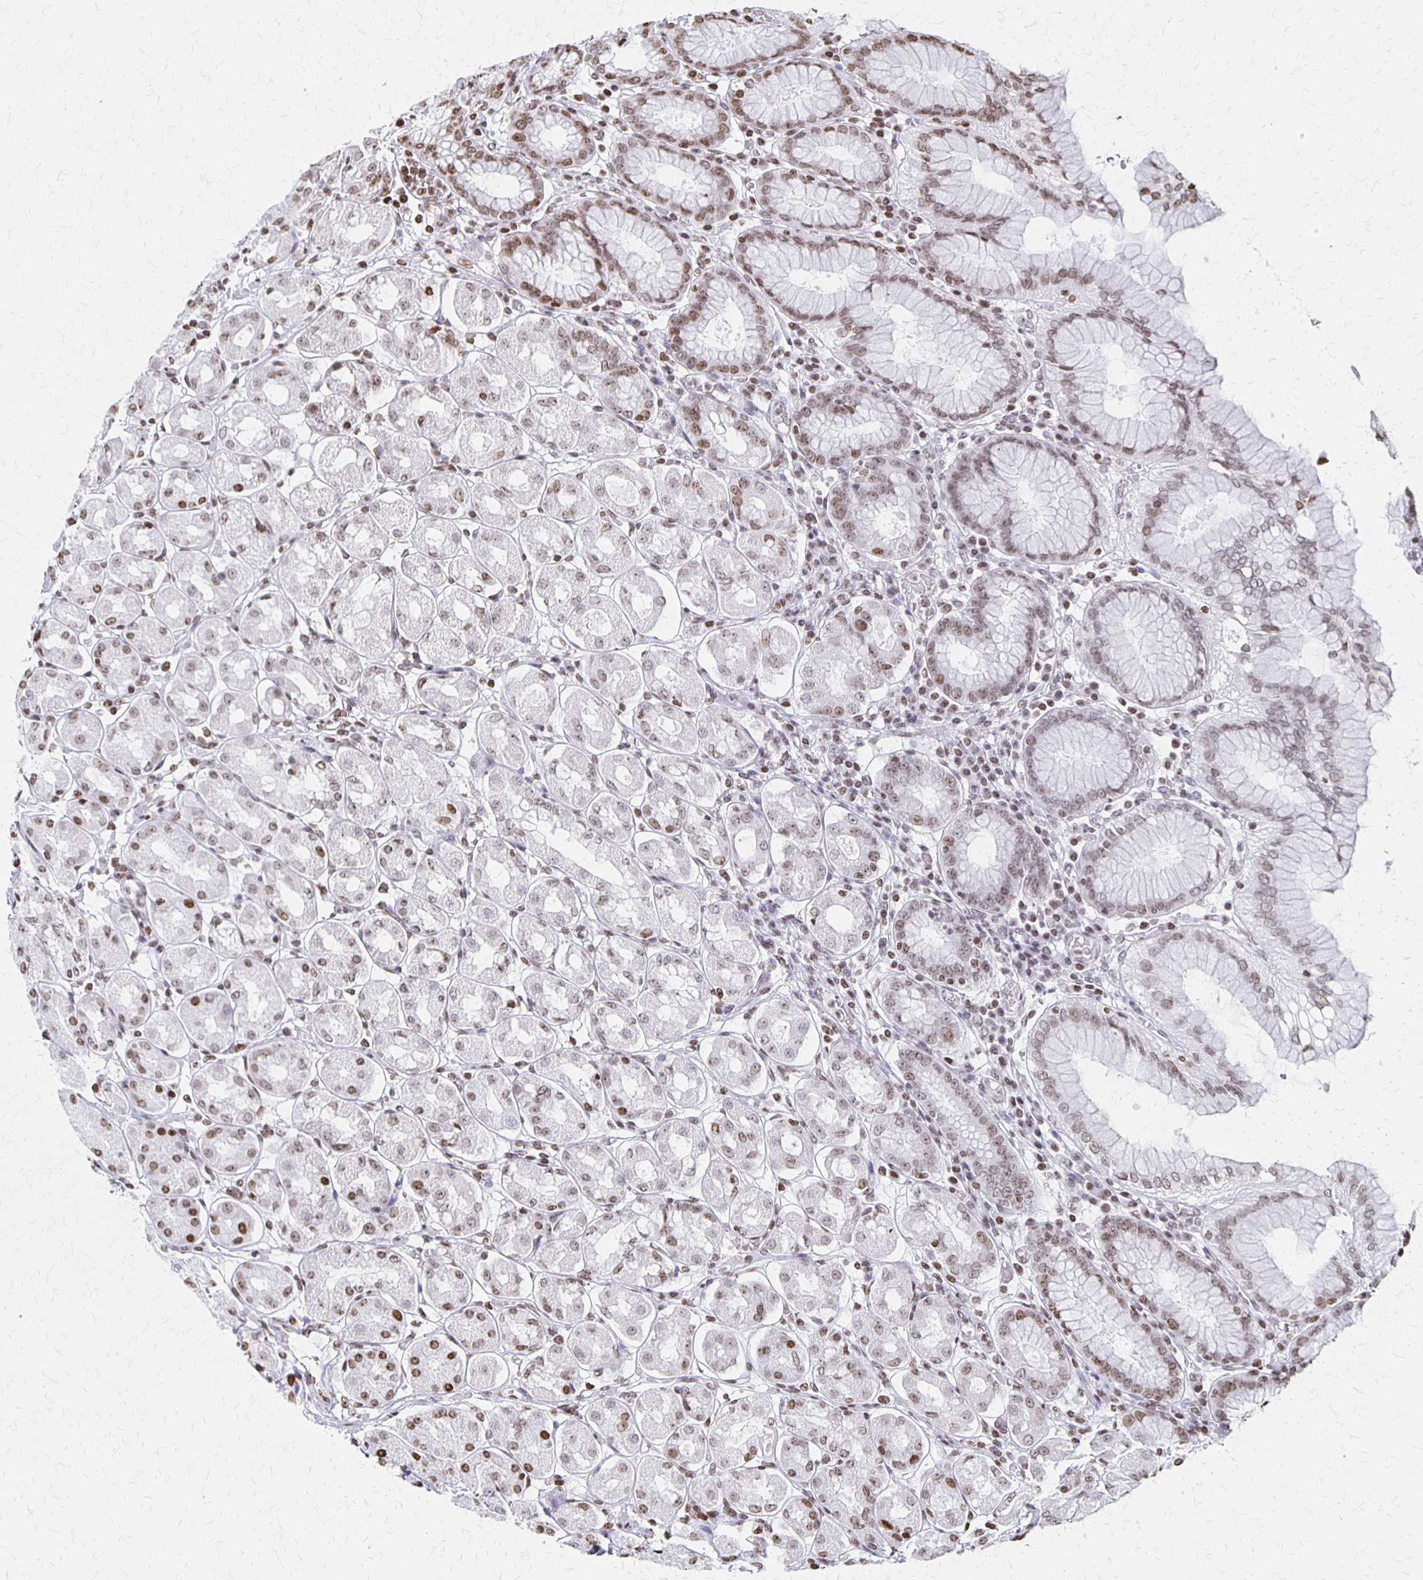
{"staining": {"intensity": "moderate", "quantity": "<25%", "location": "nuclear"}, "tissue": "stomach", "cell_type": "Glandular cells", "image_type": "normal", "snomed": [{"axis": "morphology", "description": "Normal tissue, NOS"}, {"axis": "topography", "description": "Stomach"}, {"axis": "topography", "description": "Stomach, lower"}], "caption": "Immunohistochemistry (IHC) (DAB) staining of unremarkable stomach demonstrates moderate nuclear protein expression in approximately <25% of glandular cells. The protein is stained brown, and the nuclei are stained in blue (DAB (3,3'-diaminobenzidine) IHC with brightfield microscopy, high magnification).", "gene": "ZNF280C", "patient": {"sex": "female", "age": 56}}